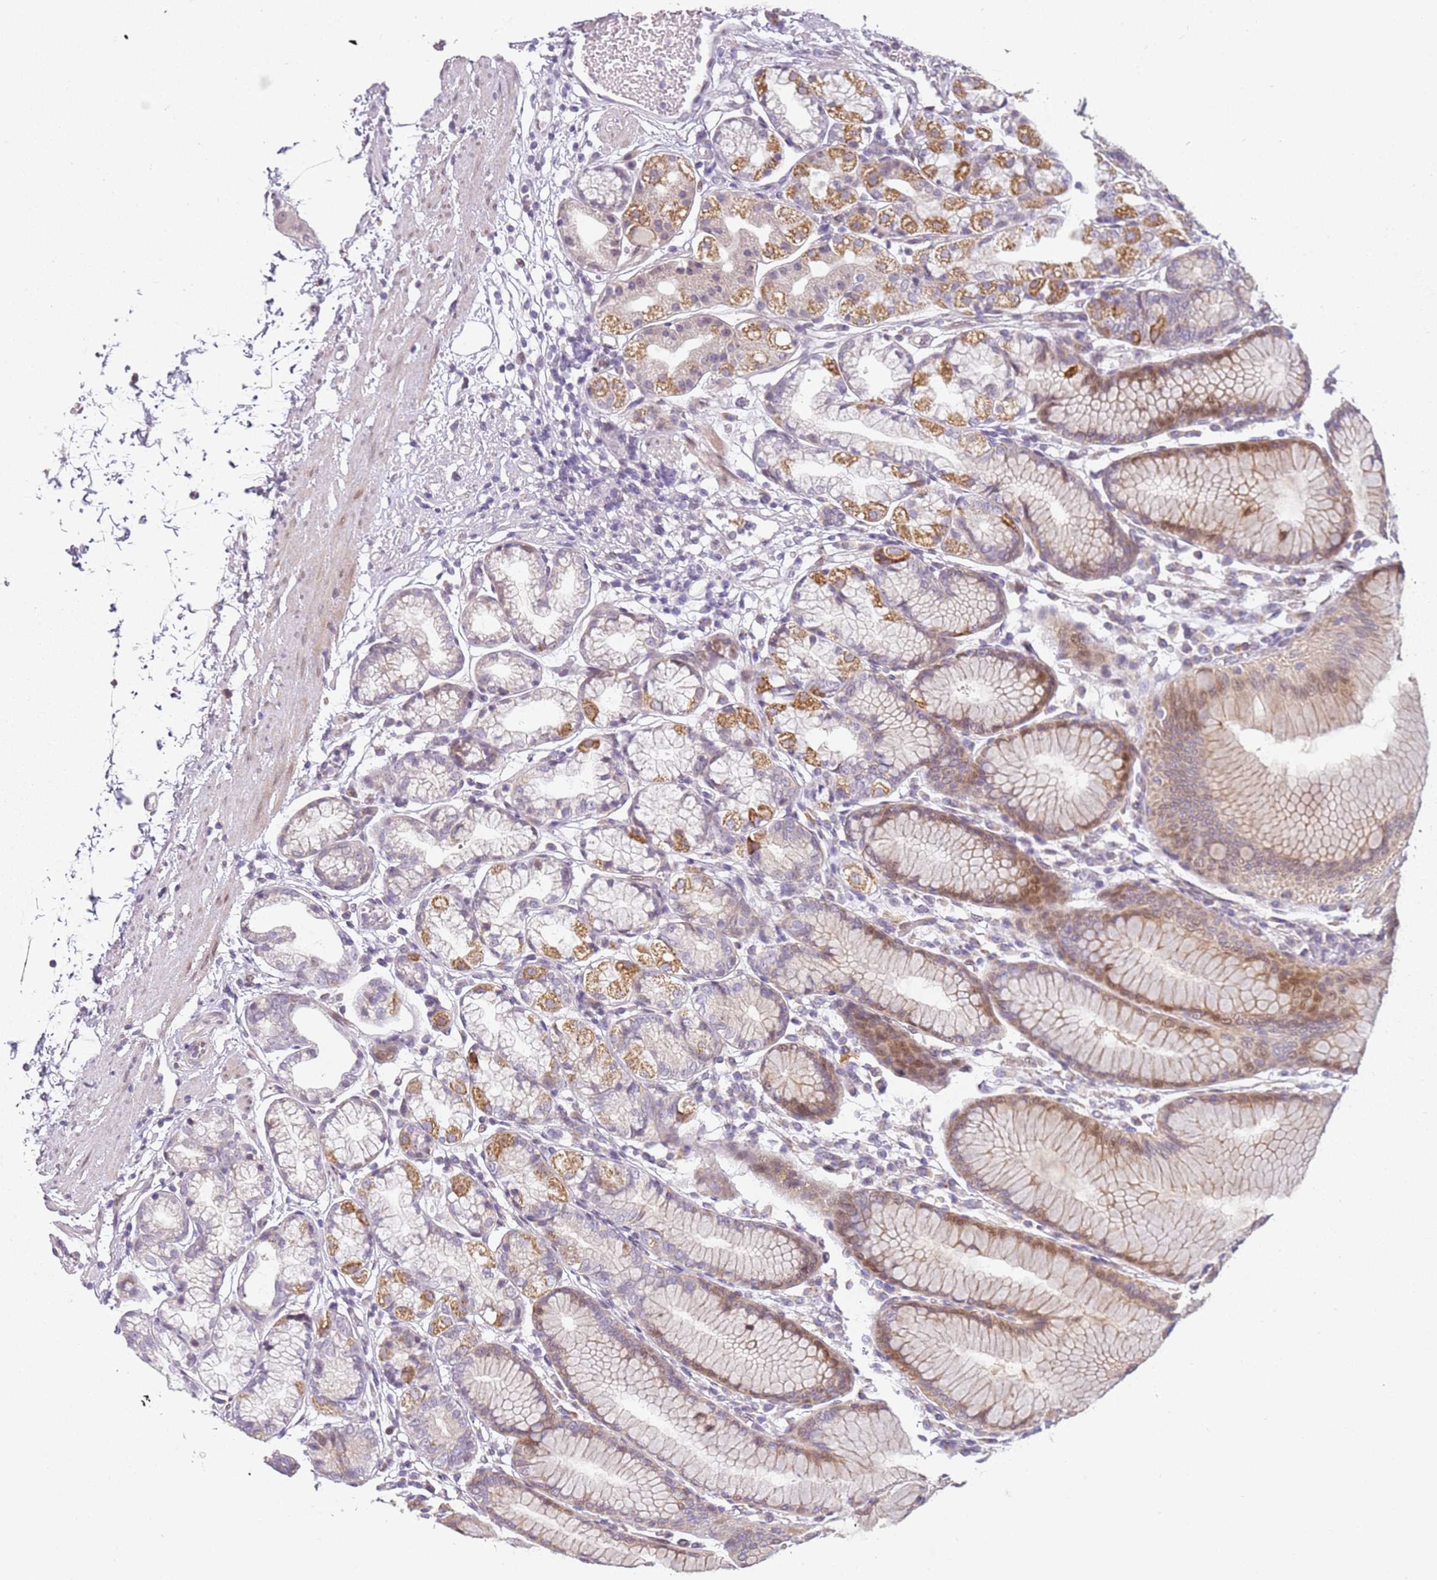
{"staining": {"intensity": "strong", "quantity": "<25%", "location": "cytoplasmic/membranous"}, "tissue": "stomach", "cell_type": "Glandular cells", "image_type": "normal", "snomed": [{"axis": "morphology", "description": "Normal tissue, NOS"}, {"axis": "topography", "description": "Stomach"}], "caption": "Immunohistochemical staining of unremarkable human stomach demonstrates medium levels of strong cytoplasmic/membranous staining in approximately <25% of glandular cells. Nuclei are stained in blue.", "gene": "DEFB116", "patient": {"sex": "female", "age": 57}}